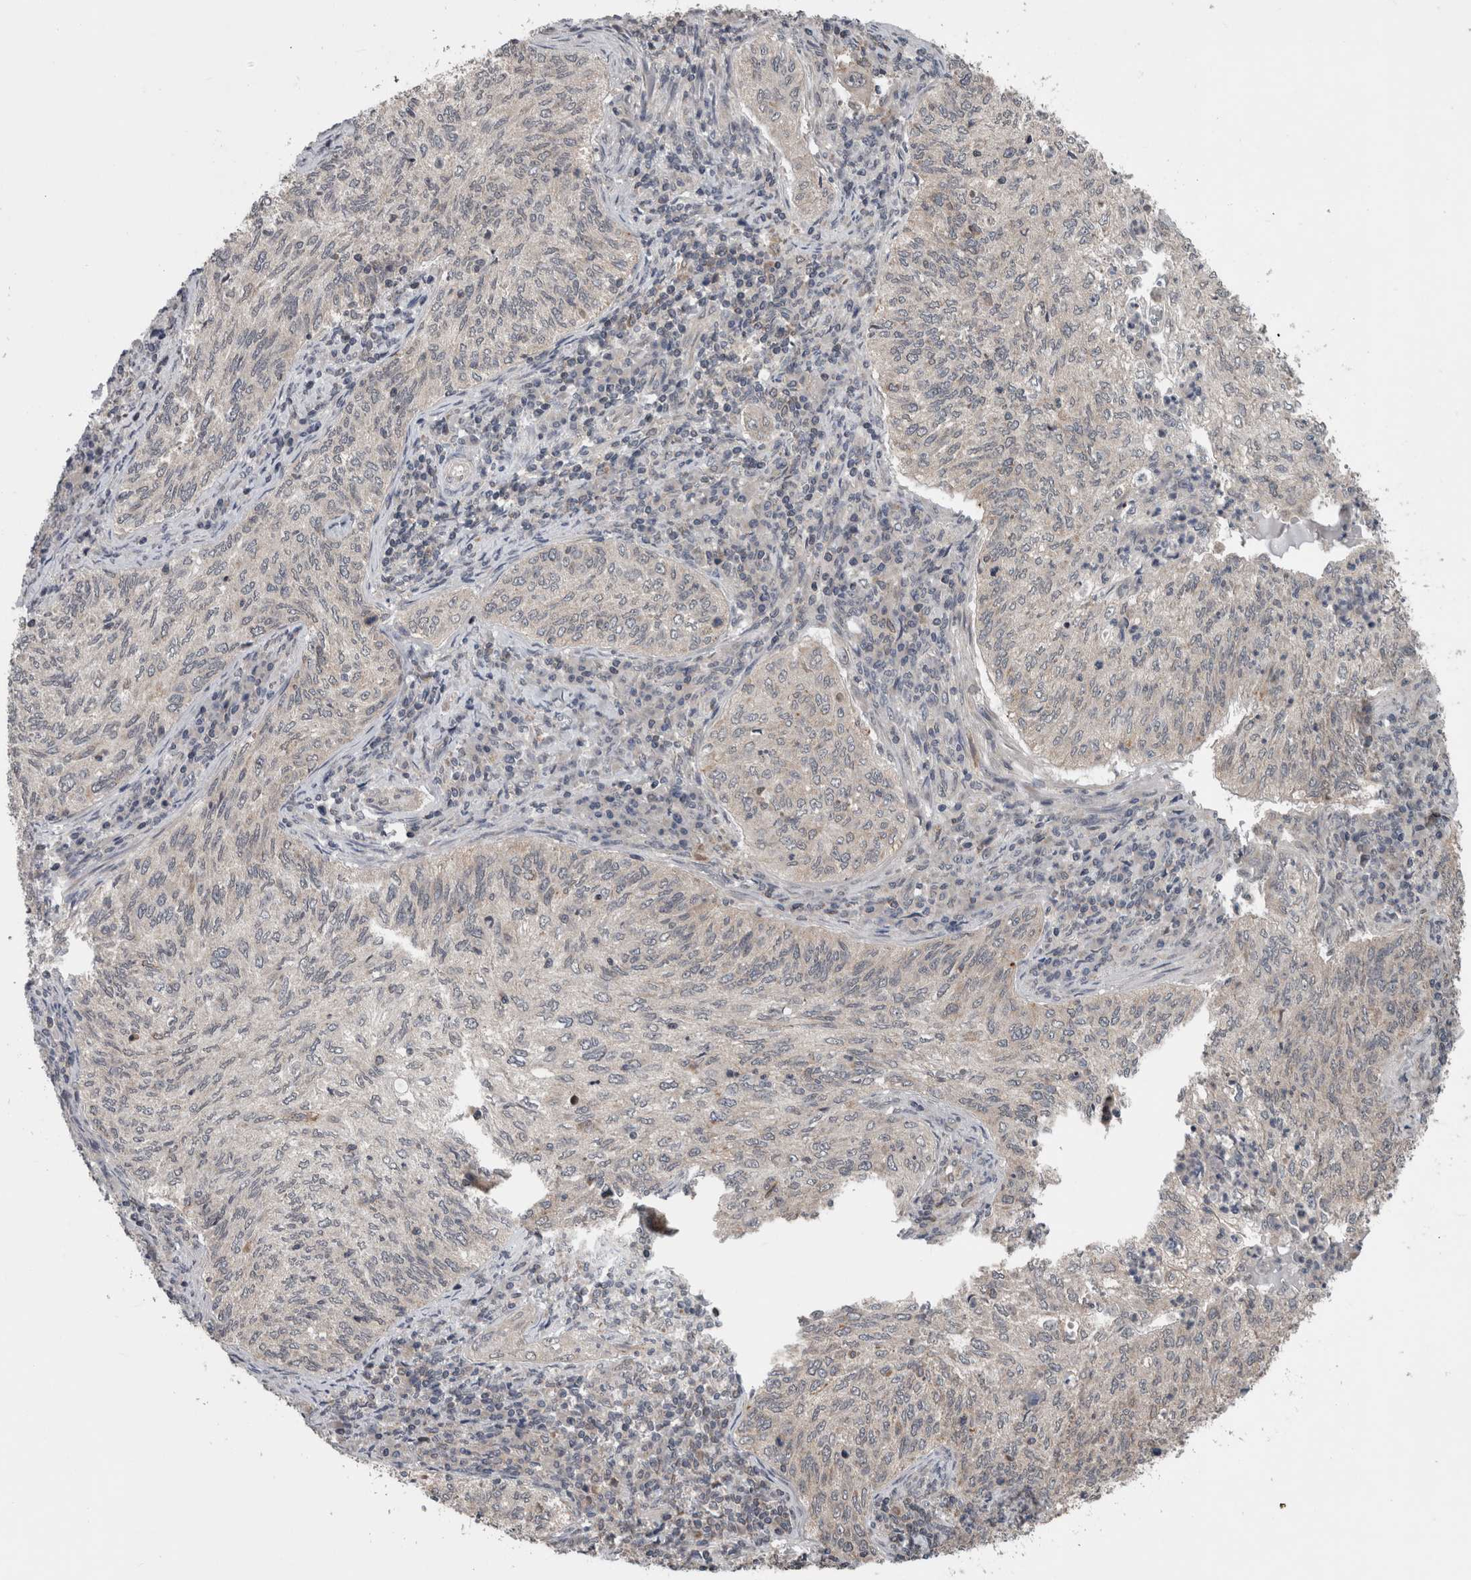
{"staining": {"intensity": "negative", "quantity": "none", "location": "none"}, "tissue": "cervical cancer", "cell_type": "Tumor cells", "image_type": "cancer", "snomed": [{"axis": "morphology", "description": "Squamous cell carcinoma, NOS"}, {"axis": "topography", "description": "Cervix"}], "caption": "Immunohistochemistry (IHC) image of human cervical cancer stained for a protein (brown), which reveals no staining in tumor cells.", "gene": "ENY2", "patient": {"sex": "female", "age": 30}}